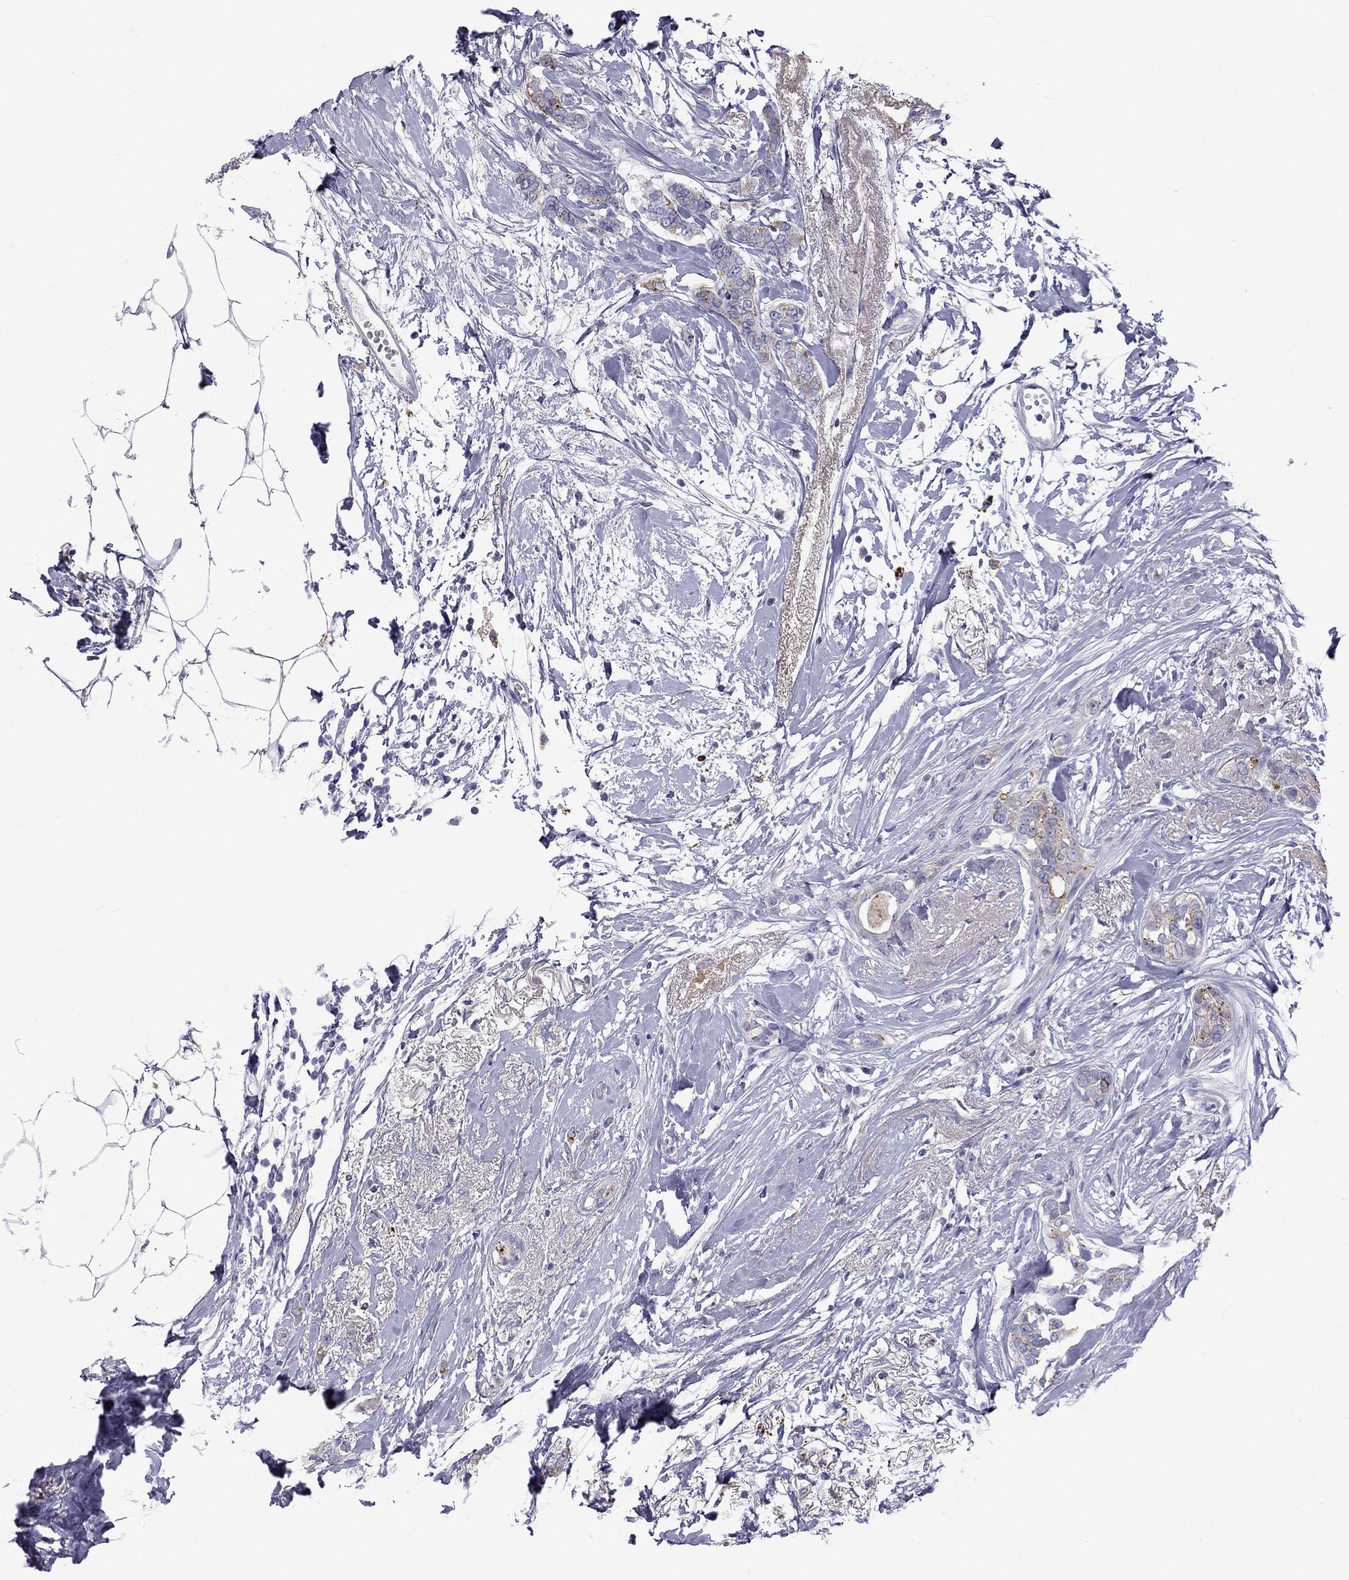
{"staining": {"intensity": "negative", "quantity": "none", "location": "none"}, "tissue": "breast cancer", "cell_type": "Tumor cells", "image_type": "cancer", "snomed": [{"axis": "morphology", "description": "Duct carcinoma"}, {"axis": "topography", "description": "Breast"}], "caption": "Immunohistochemistry of breast invasive ductal carcinoma demonstrates no expression in tumor cells. (Brightfield microscopy of DAB immunohistochemistry (IHC) at high magnification).", "gene": "CLPSL2", "patient": {"sex": "female", "age": 40}}